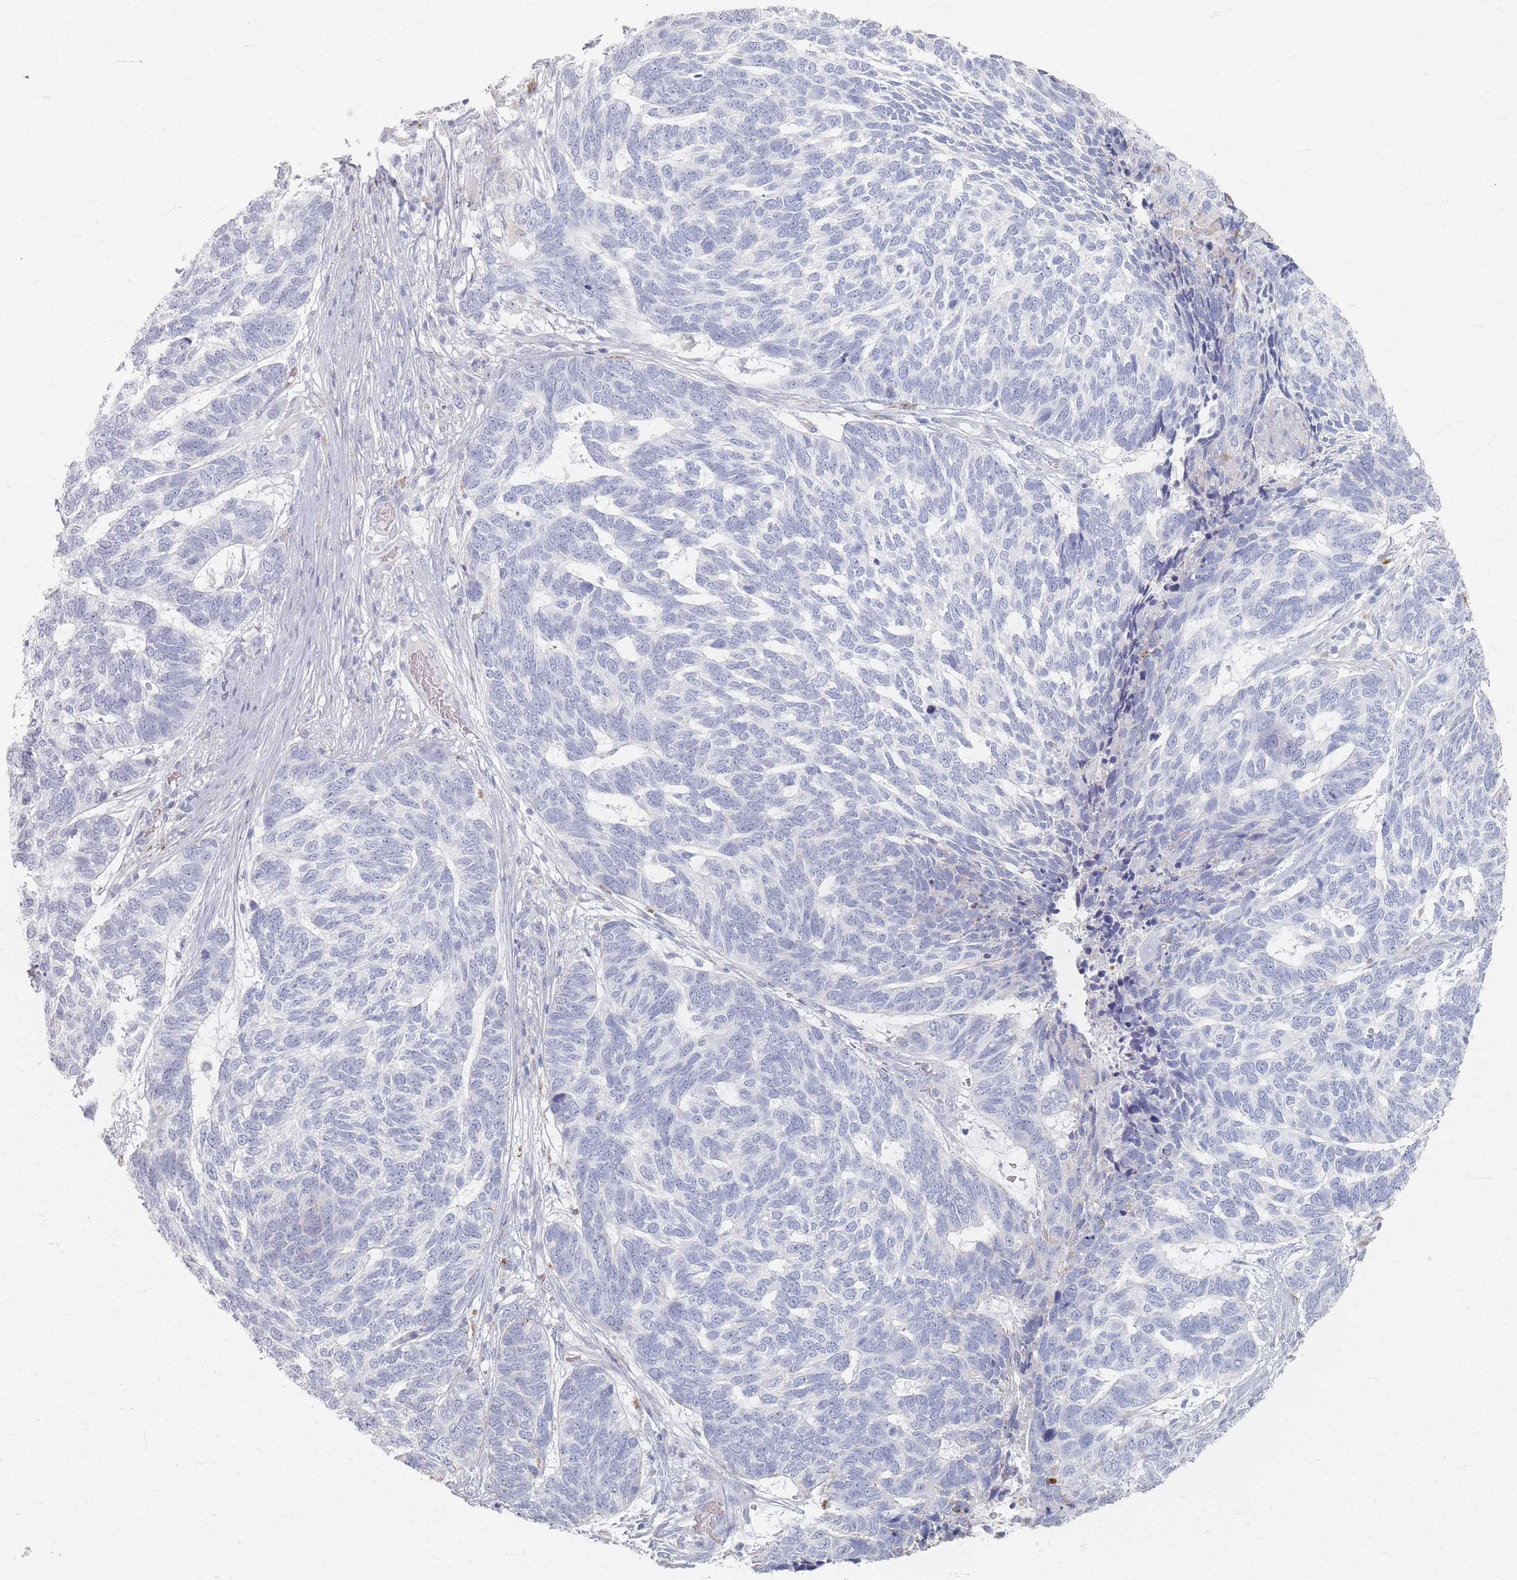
{"staining": {"intensity": "negative", "quantity": "none", "location": "none"}, "tissue": "skin cancer", "cell_type": "Tumor cells", "image_type": "cancer", "snomed": [{"axis": "morphology", "description": "Basal cell carcinoma"}, {"axis": "topography", "description": "Skin"}], "caption": "Immunohistochemistry (IHC) photomicrograph of human skin cancer stained for a protein (brown), which demonstrates no expression in tumor cells.", "gene": "SLC2A11", "patient": {"sex": "female", "age": 65}}